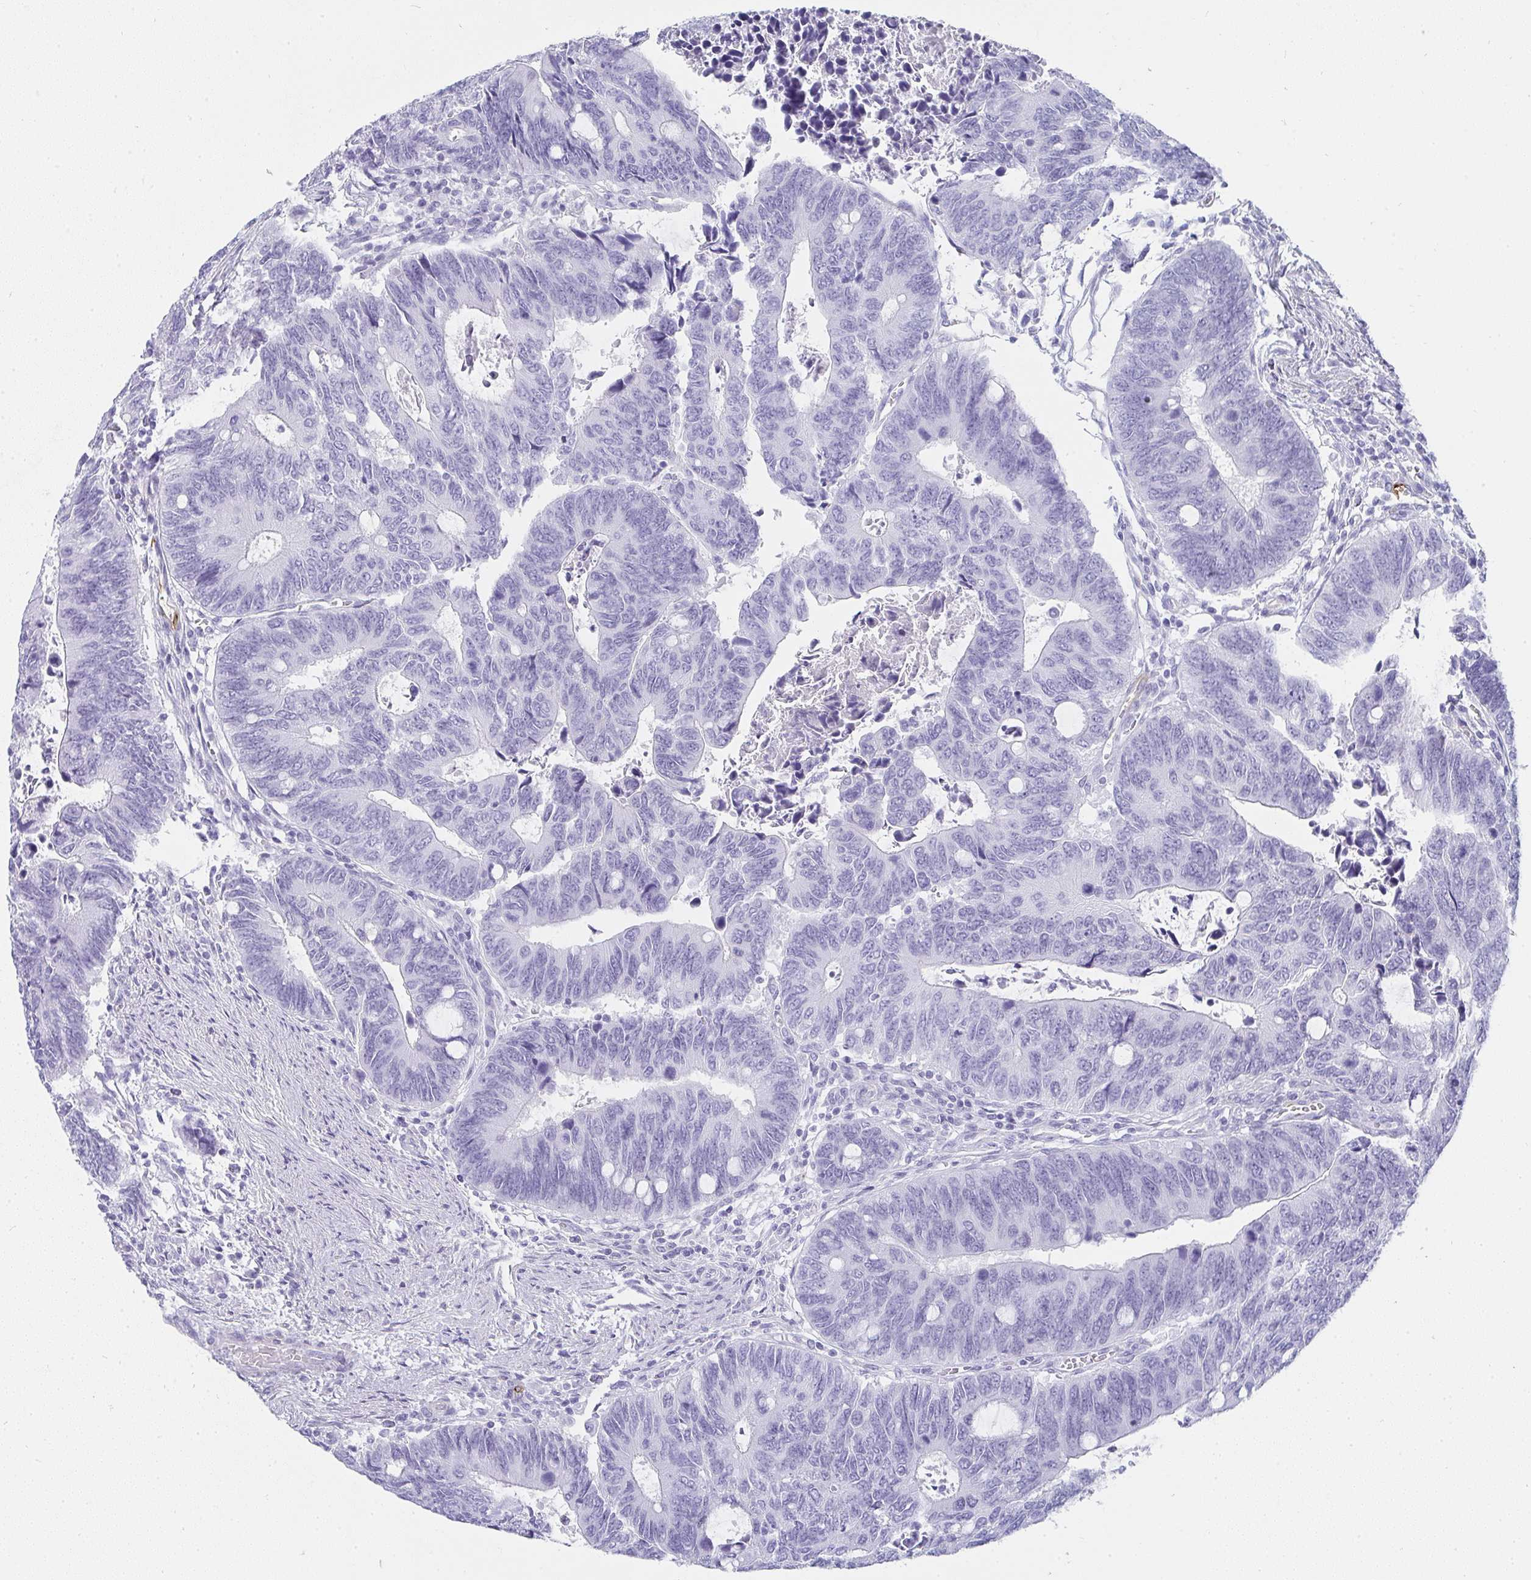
{"staining": {"intensity": "negative", "quantity": "none", "location": "none"}, "tissue": "colorectal cancer", "cell_type": "Tumor cells", "image_type": "cancer", "snomed": [{"axis": "morphology", "description": "Adenocarcinoma, NOS"}, {"axis": "topography", "description": "Colon"}], "caption": "Immunohistochemical staining of human colorectal cancer shows no significant expression in tumor cells. (DAB immunohistochemistry visualized using brightfield microscopy, high magnification).", "gene": "PRND", "patient": {"sex": "male", "age": 87}}